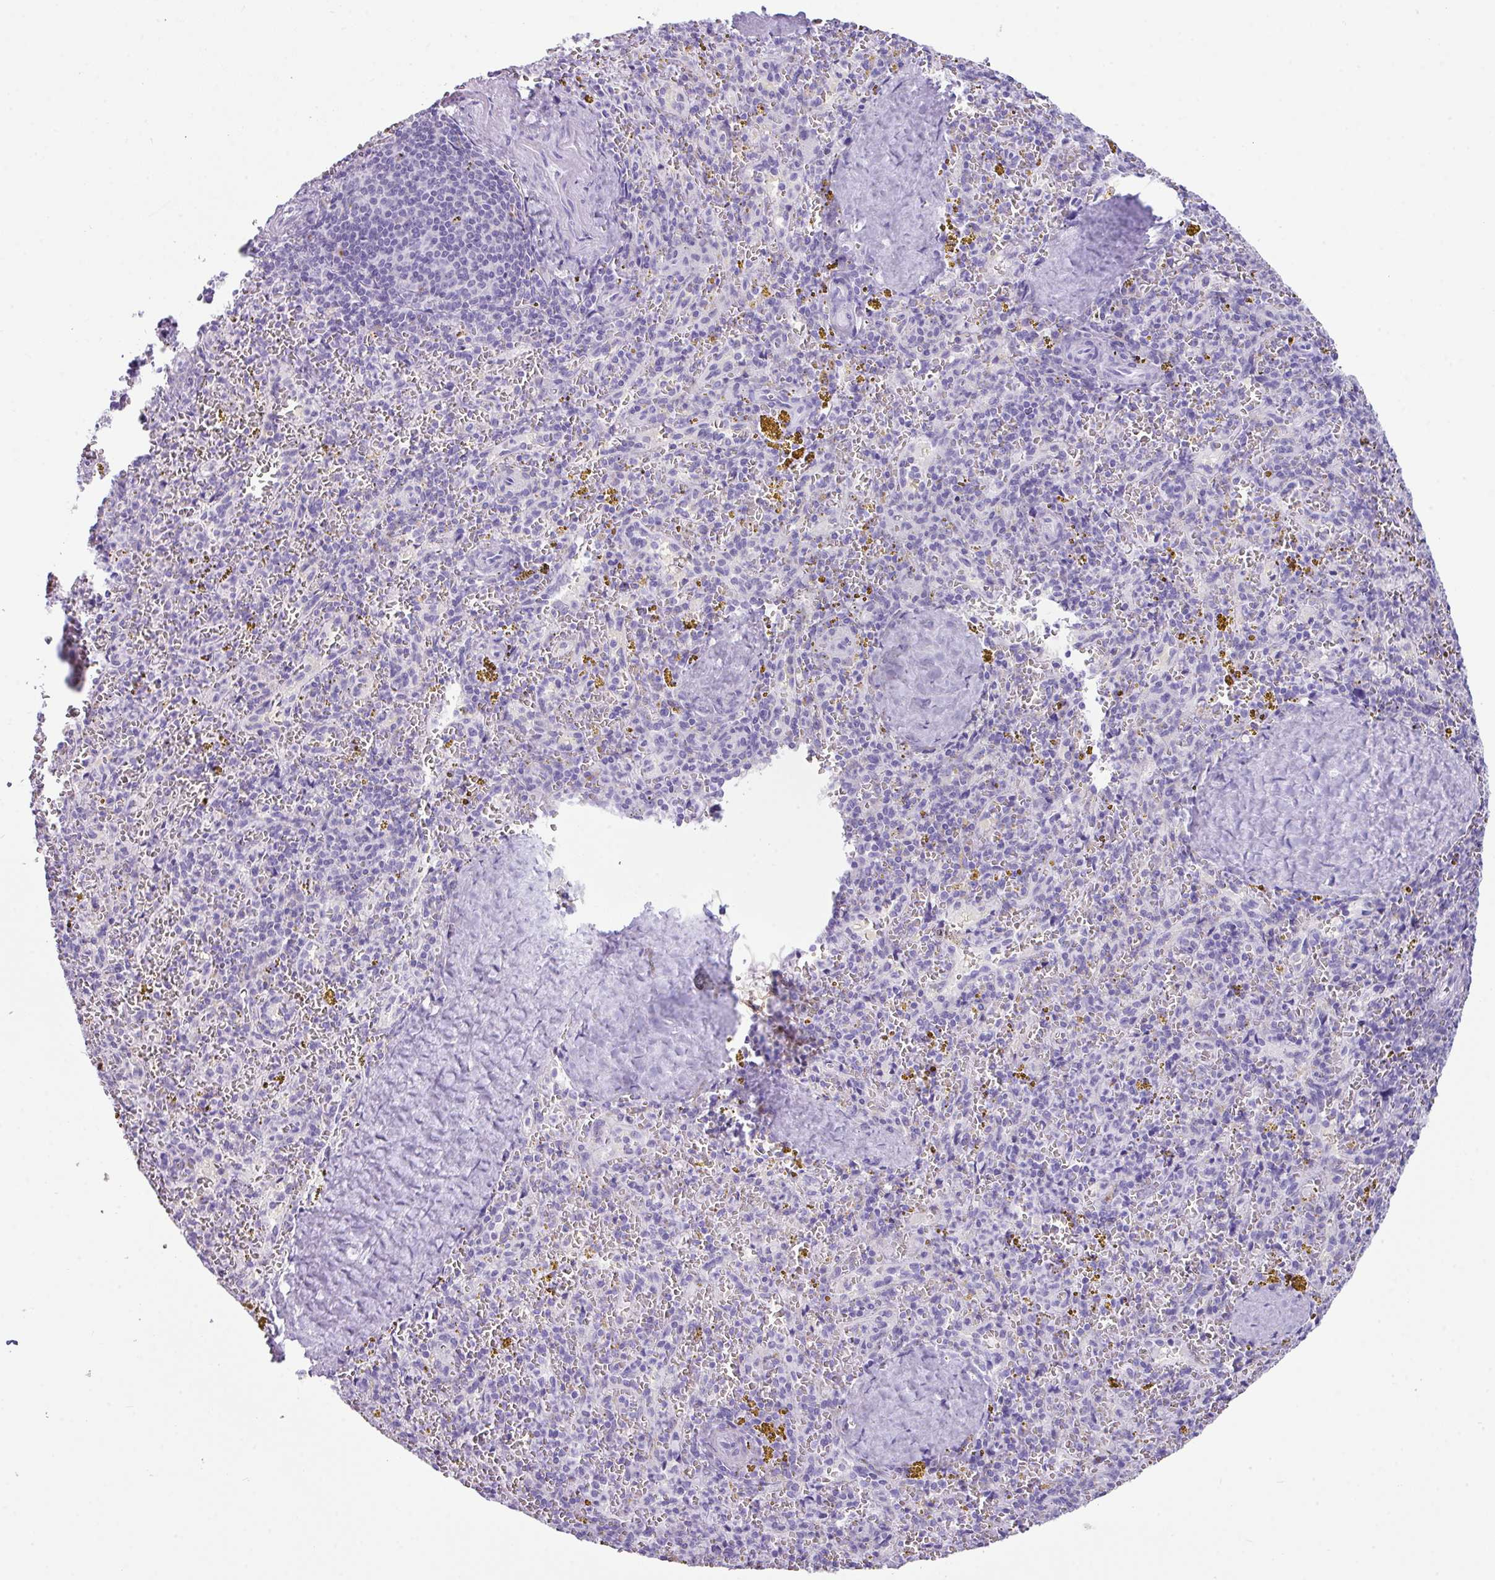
{"staining": {"intensity": "negative", "quantity": "none", "location": "none"}, "tissue": "spleen", "cell_type": "Cells in red pulp", "image_type": "normal", "snomed": [{"axis": "morphology", "description": "Normal tissue, NOS"}, {"axis": "topography", "description": "Spleen"}], "caption": "Cells in red pulp are negative for brown protein staining in benign spleen. (Brightfield microscopy of DAB (3,3'-diaminobenzidine) immunohistochemistry (IHC) at high magnification).", "gene": "NCCRP1", "patient": {"sex": "male", "age": 57}}